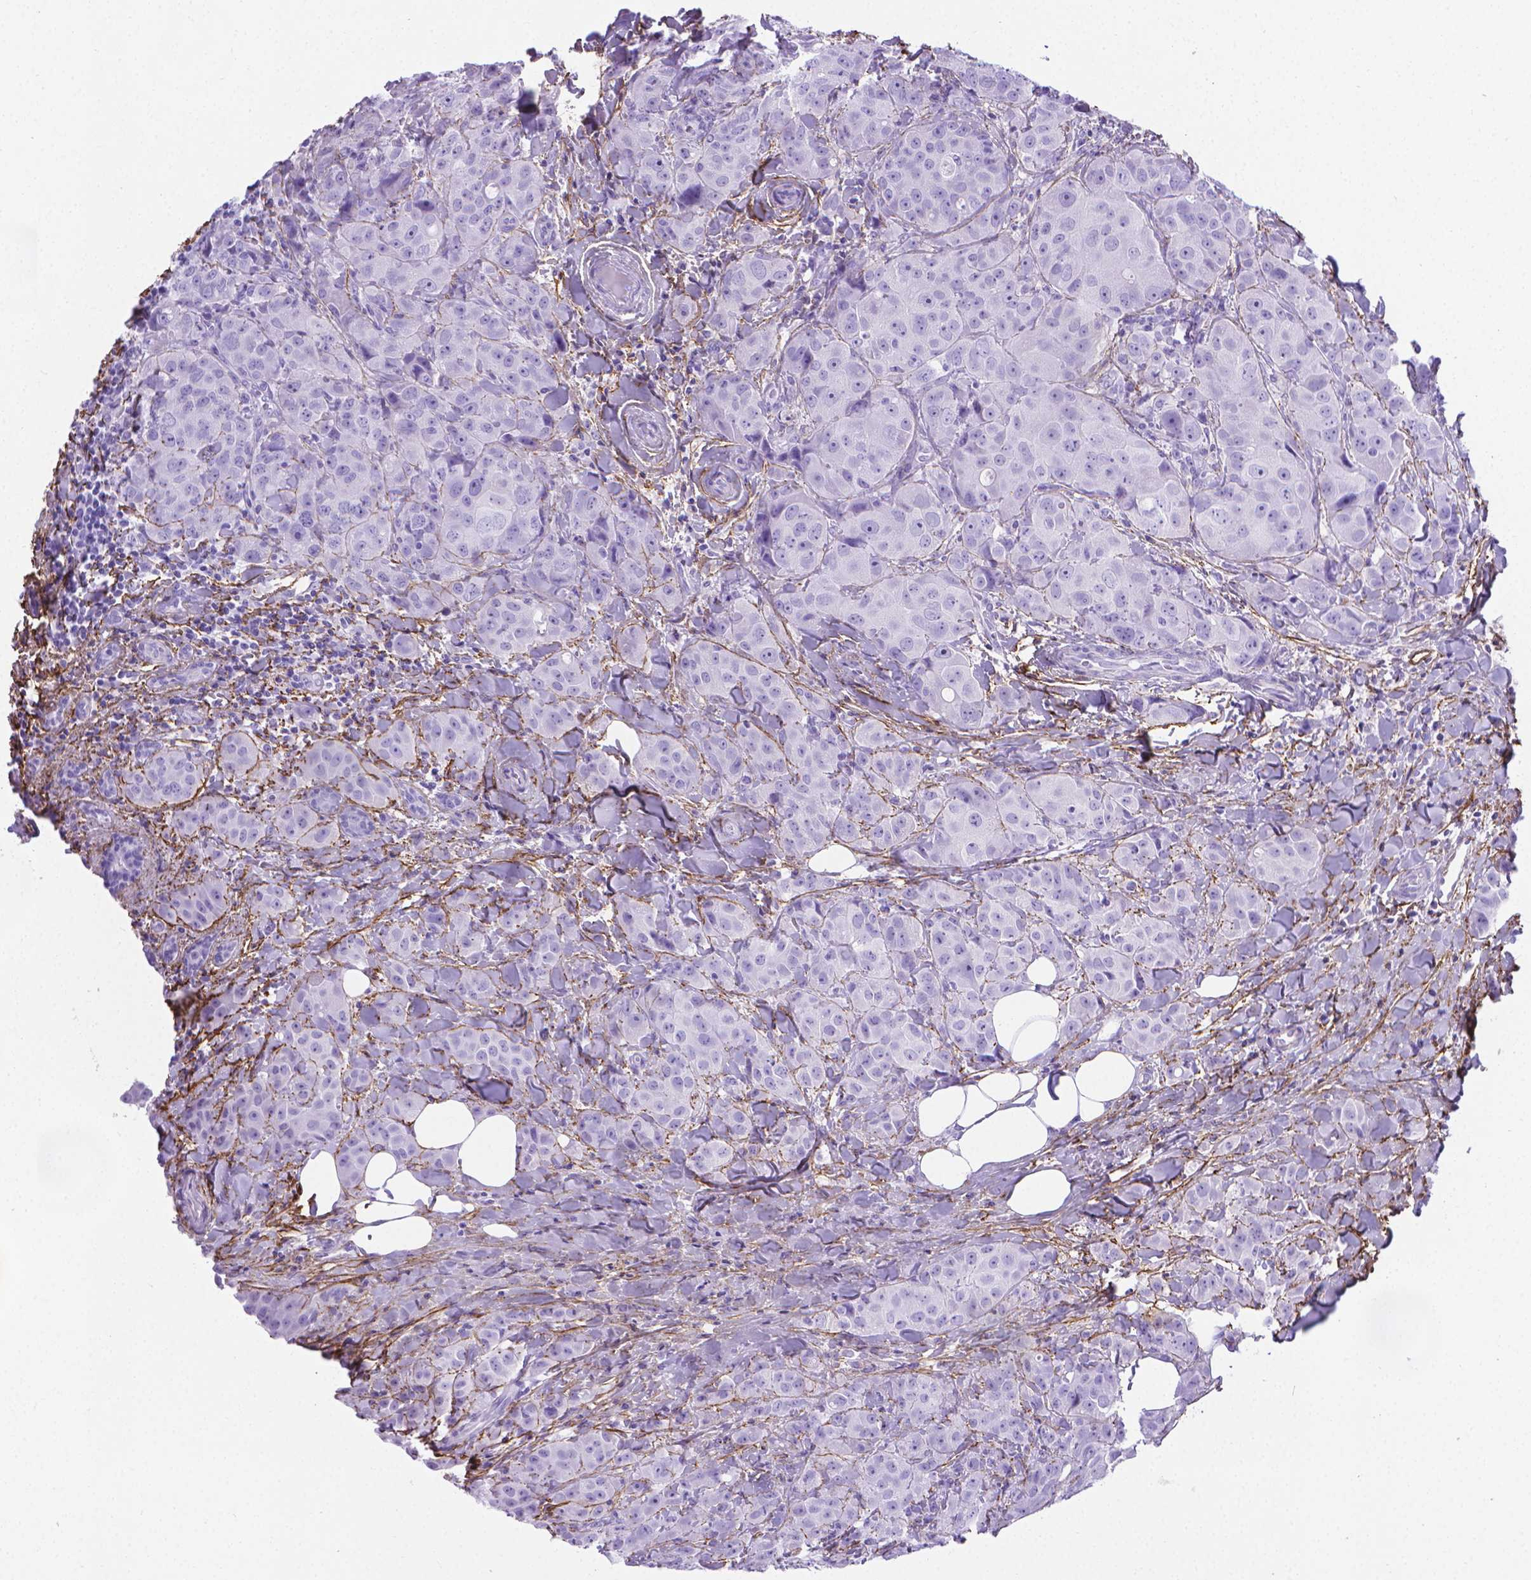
{"staining": {"intensity": "negative", "quantity": "none", "location": "none"}, "tissue": "breast cancer", "cell_type": "Tumor cells", "image_type": "cancer", "snomed": [{"axis": "morphology", "description": "Duct carcinoma"}, {"axis": "topography", "description": "Breast"}], "caption": "This is an immunohistochemistry photomicrograph of infiltrating ductal carcinoma (breast). There is no staining in tumor cells.", "gene": "MFAP2", "patient": {"sex": "female", "age": 43}}